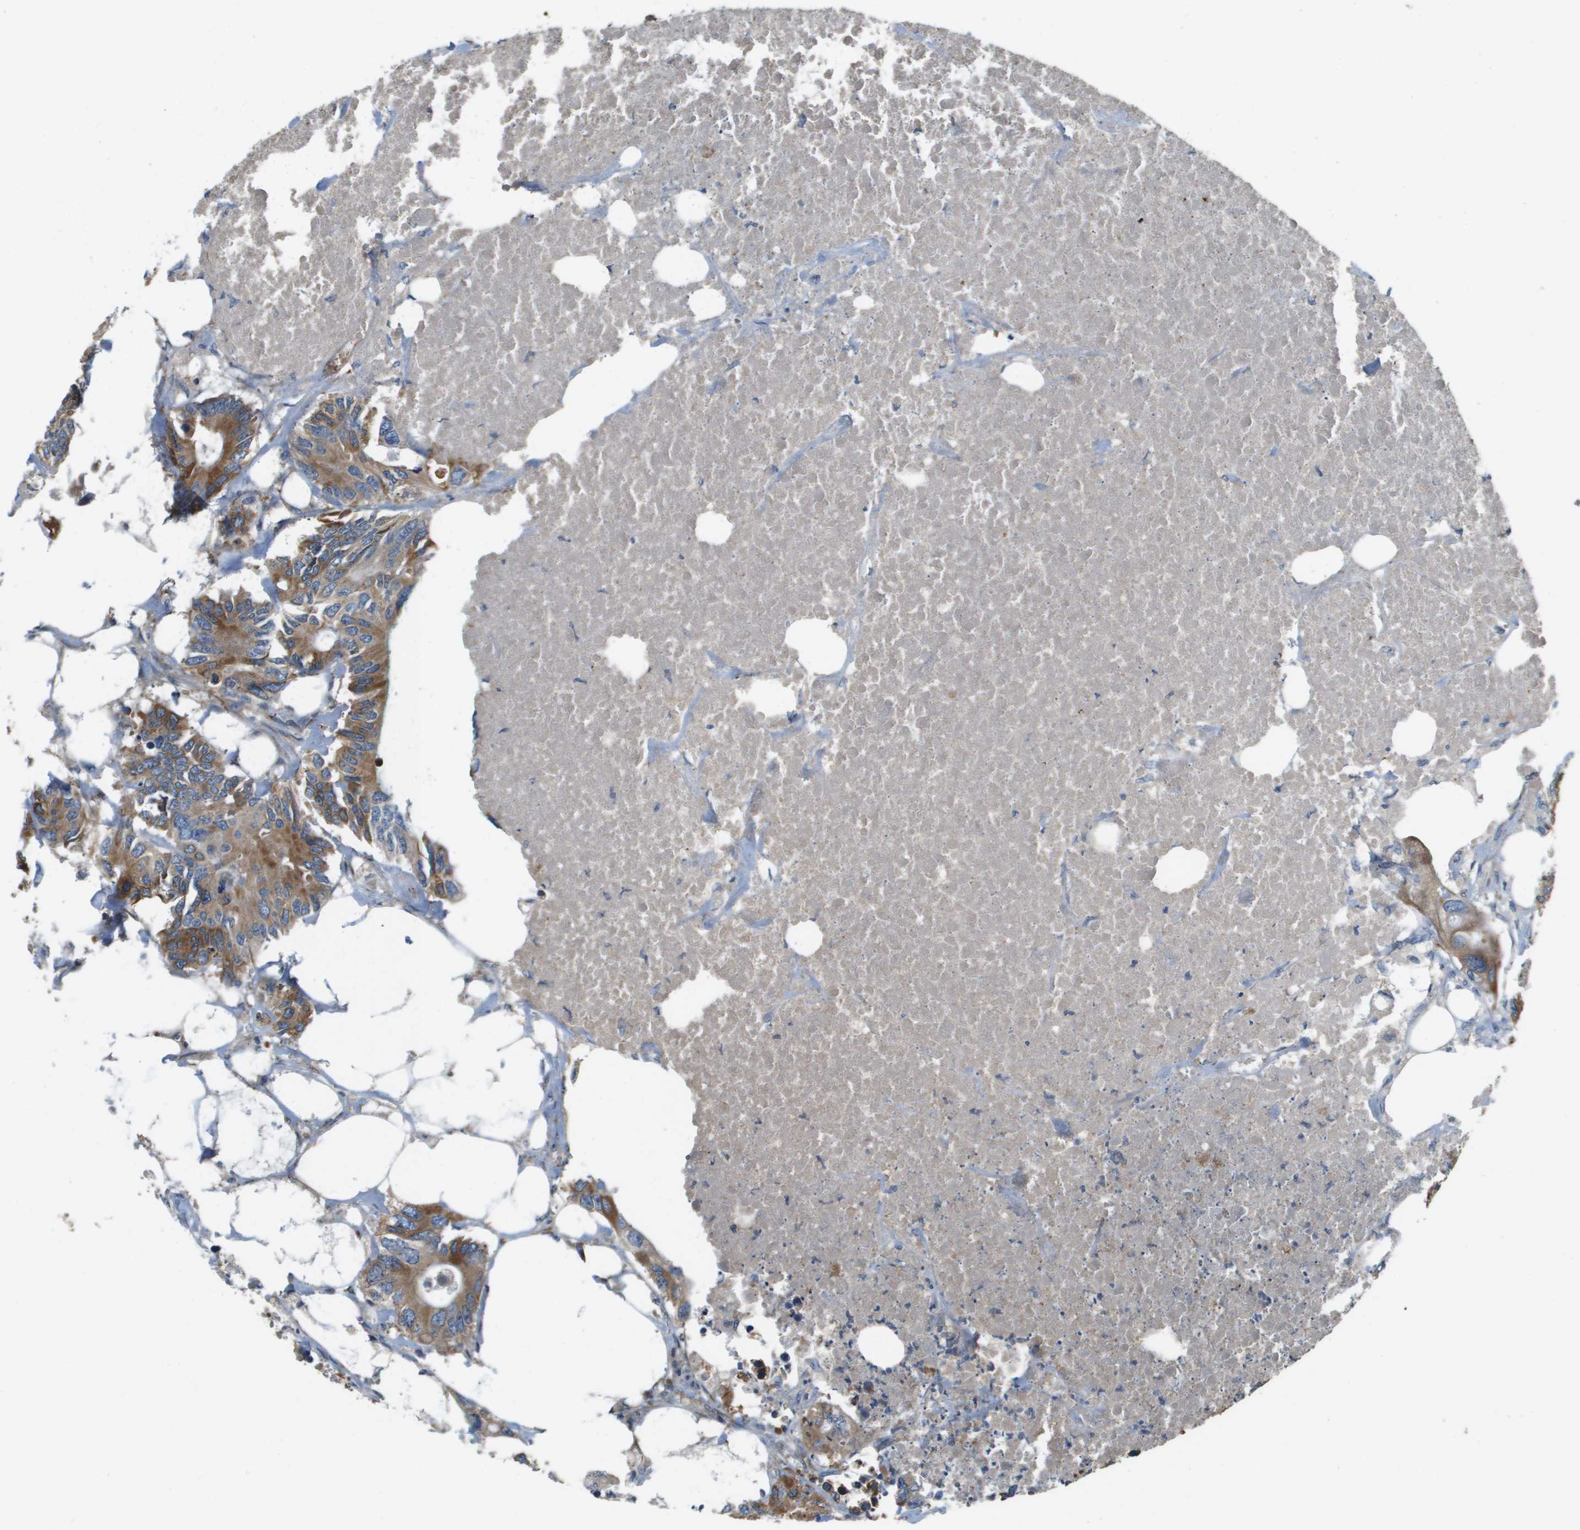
{"staining": {"intensity": "moderate", "quantity": ">75%", "location": "cytoplasmic/membranous"}, "tissue": "colorectal cancer", "cell_type": "Tumor cells", "image_type": "cancer", "snomed": [{"axis": "morphology", "description": "Adenocarcinoma, NOS"}, {"axis": "topography", "description": "Colon"}], "caption": "The photomicrograph displays immunohistochemical staining of colorectal cancer (adenocarcinoma). There is moderate cytoplasmic/membranous expression is present in approximately >75% of tumor cells. The staining was performed using DAB, with brown indicating positive protein expression. Nuclei are stained blue with hematoxylin.", "gene": "SAMSN1", "patient": {"sex": "male", "age": 71}}